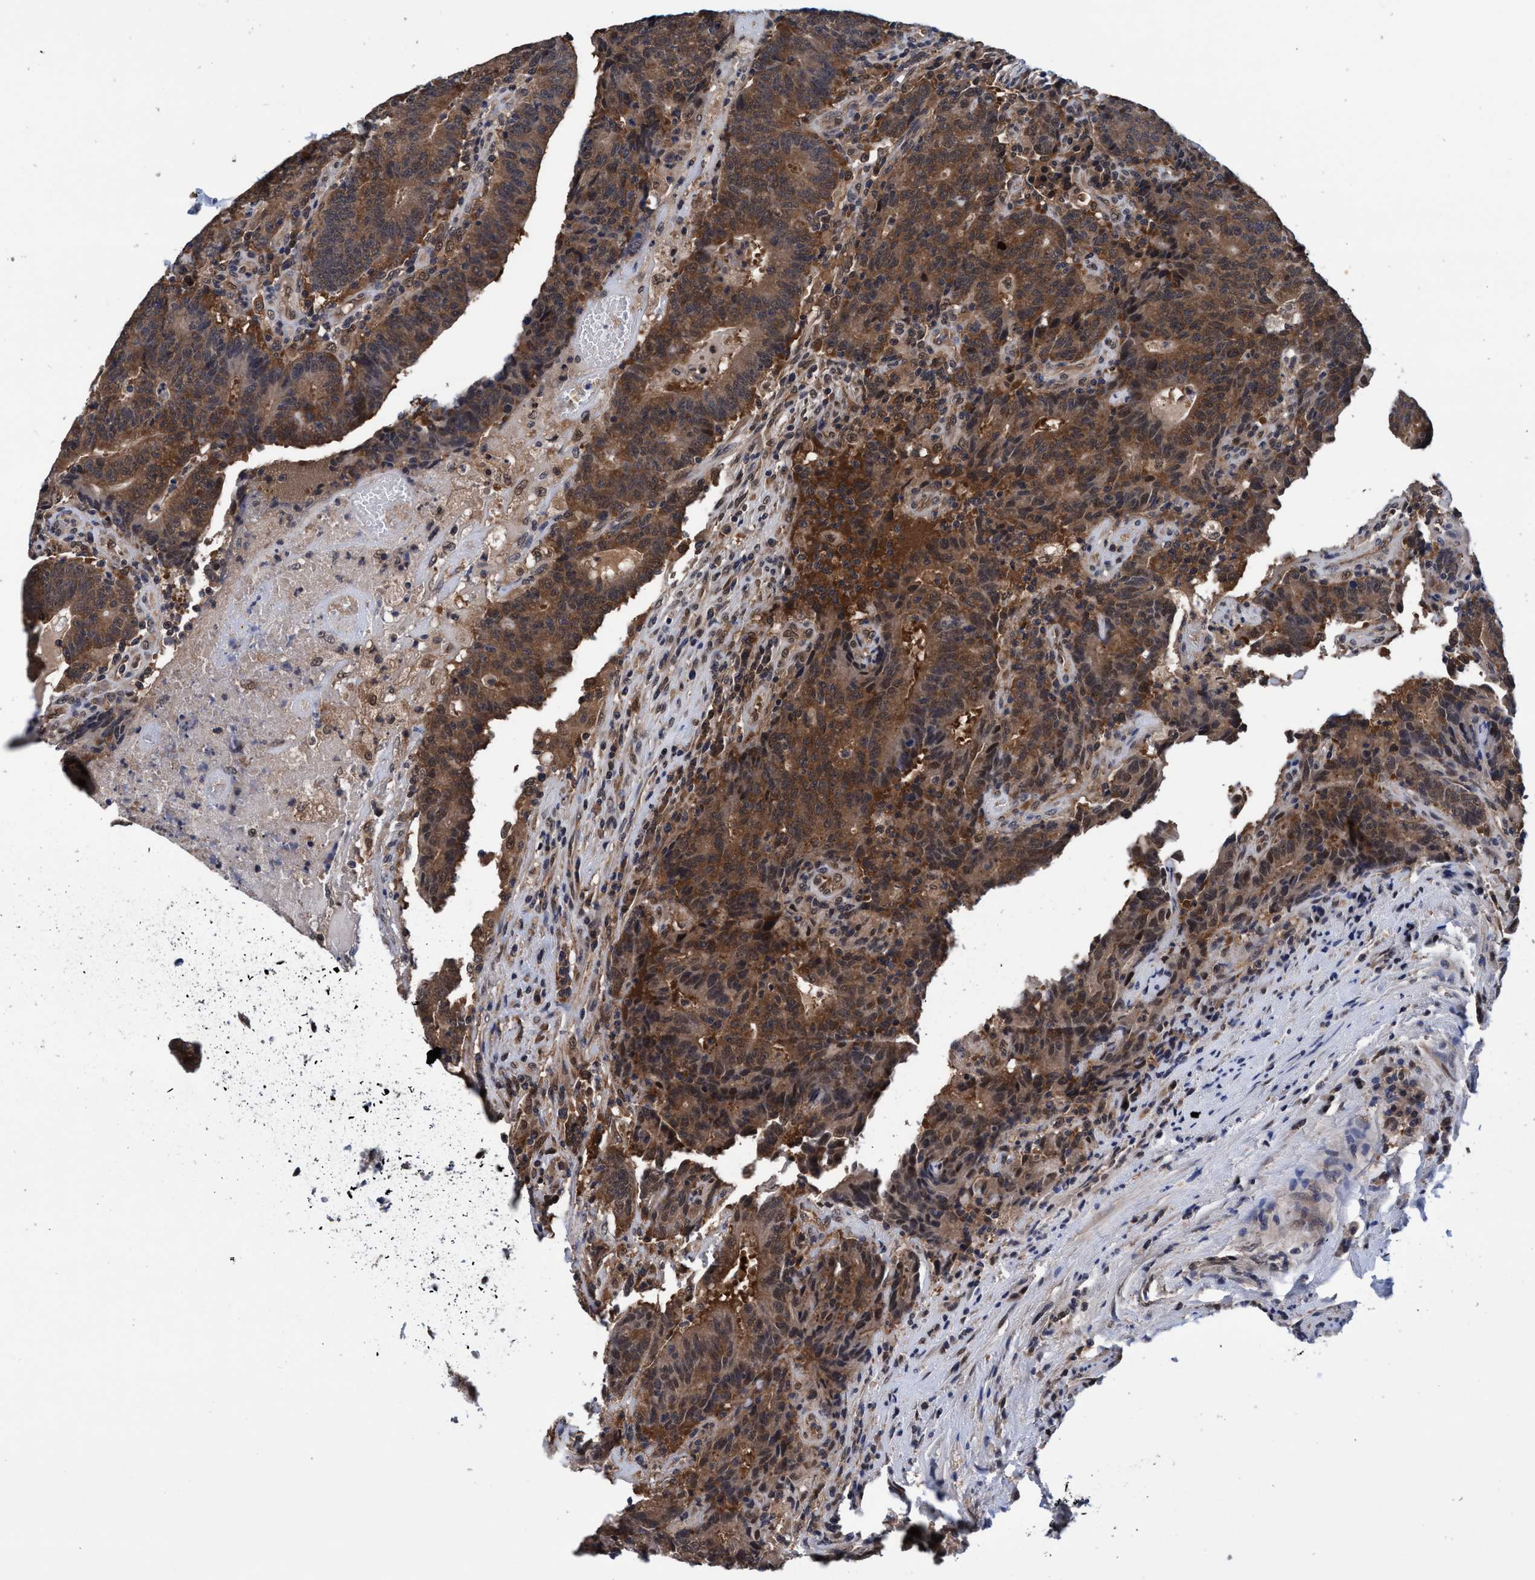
{"staining": {"intensity": "moderate", "quantity": ">75%", "location": "cytoplasmic/membranous,nuclear"}, "tissue": "colorectal cancer", "cell_type": "Tumor cells", "image_type": "cancer", "snomed": [{"axis": "morphology", "description": "Normal tissue, NOS"}, {"axis": "morphology", "description": "Adenocarcinoma, NOS"}, {"axis": "topography", "description": "Colon"}], "caption": "Brown immunohistochemical staining in colorectal adenocarcinoma shows moderate cytoplasmic/membranous and nuclear staining in approximately >75% of tumor cells. The staining was performed using DAB (3,3'-diaminobenzidine) to visualize the protein expression in brown, while the nuclei were stained in blue with hematoxylin (Magnification: 20x).", "gene": "PSMD12", "patient": {"sex": "female", "age": 75}}